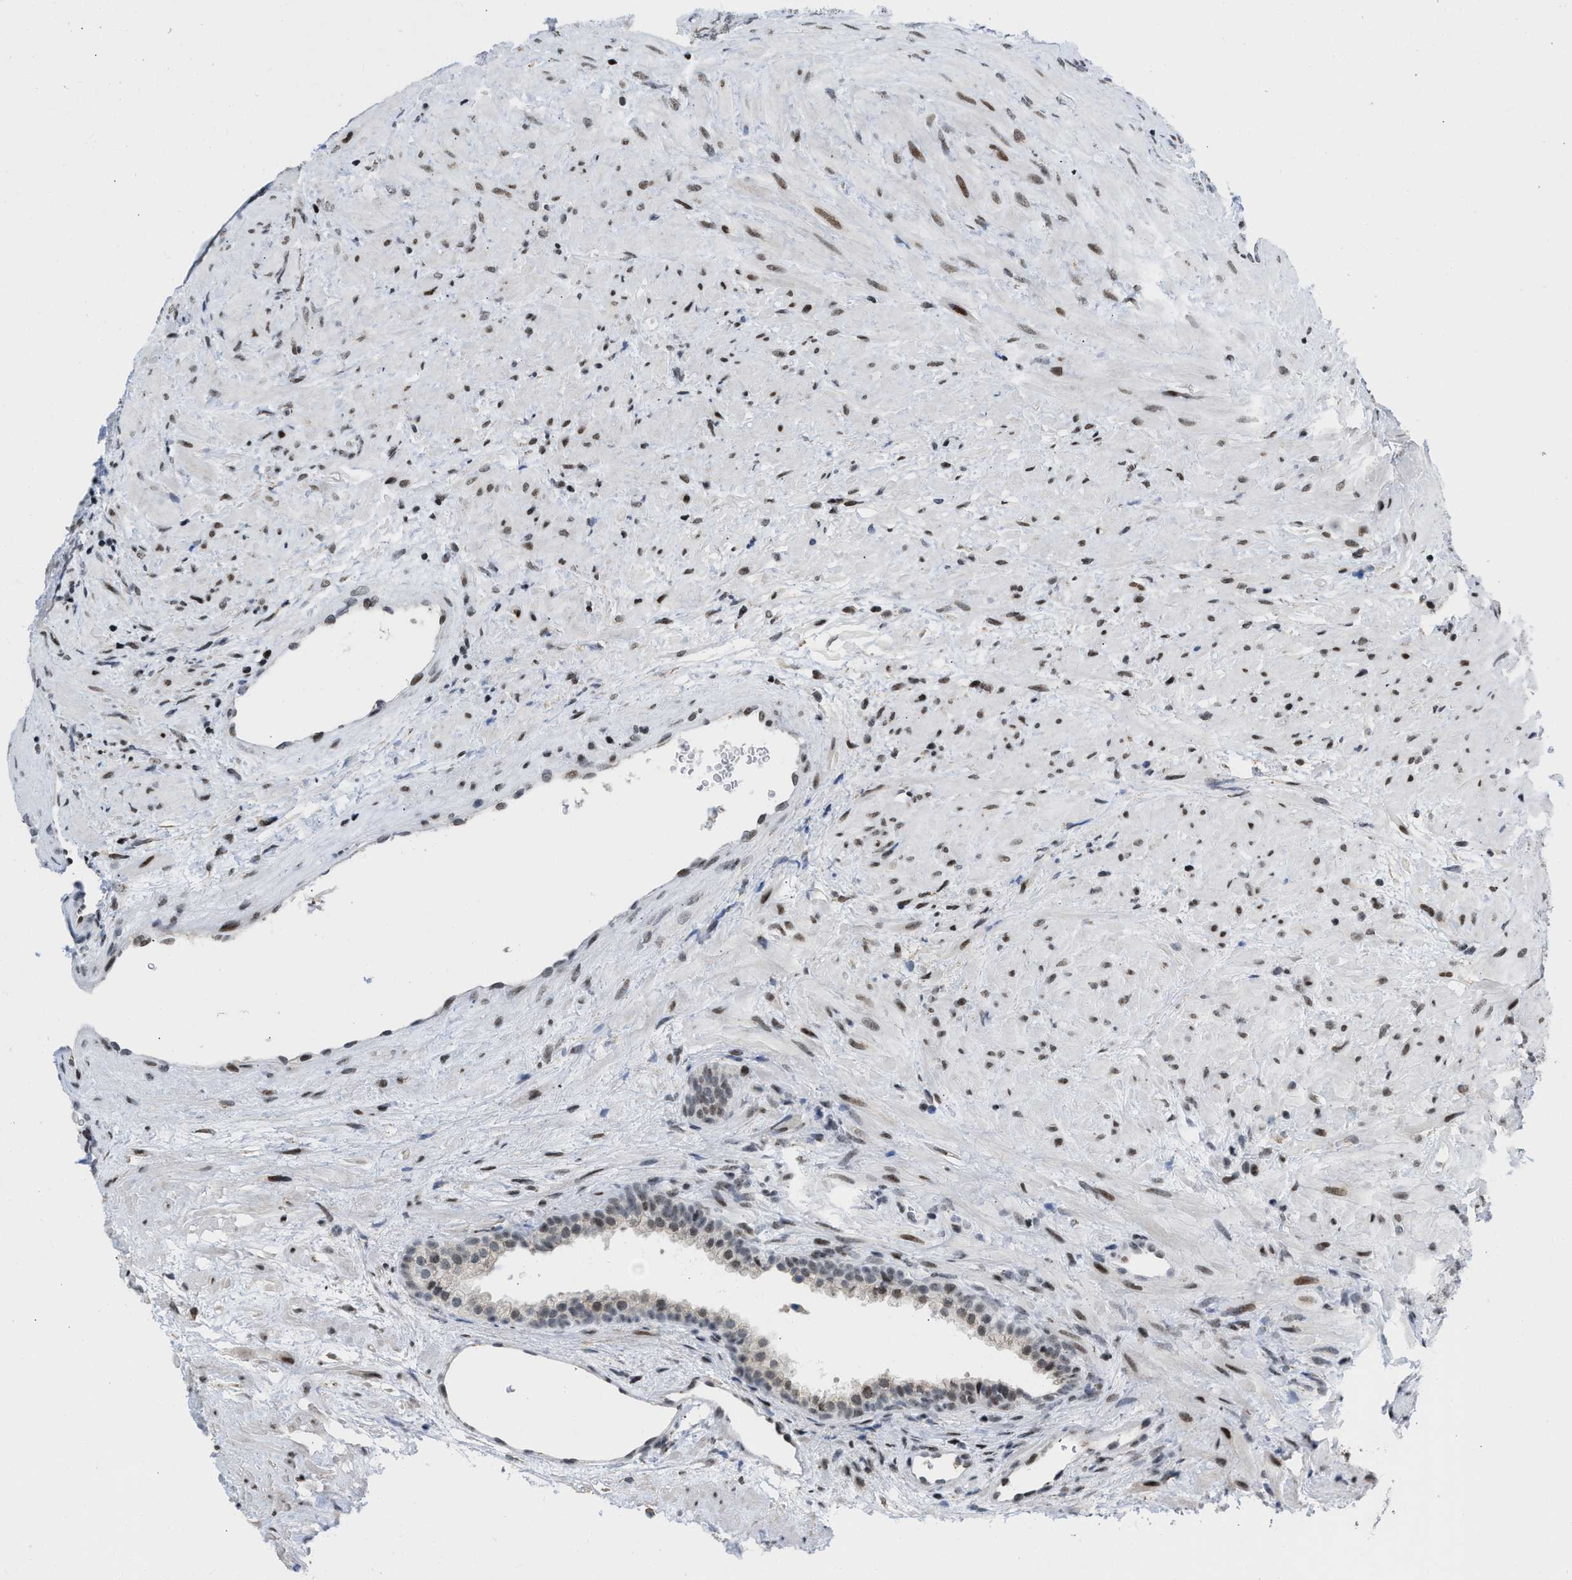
{"staining": {"intensity": "moderate", "quantity": ">75%", "location": "nuclear"}, "tissue": "prostate", "cell_type": "Glandular cells", "image_type": "normal", "snomed": [{"axis": "morphology", "description": "Normal tissue, NOS"}, {"axis": "topography", "description": "Prostate"}], "caption": "DAB immunohistochemical staining of unremarkable human prostate demonstrates moderate nuclear protein expression in about >75% of glandular cells.", "gene": "TERF2IP", "patient": {"sex": "male", "age": 76}}